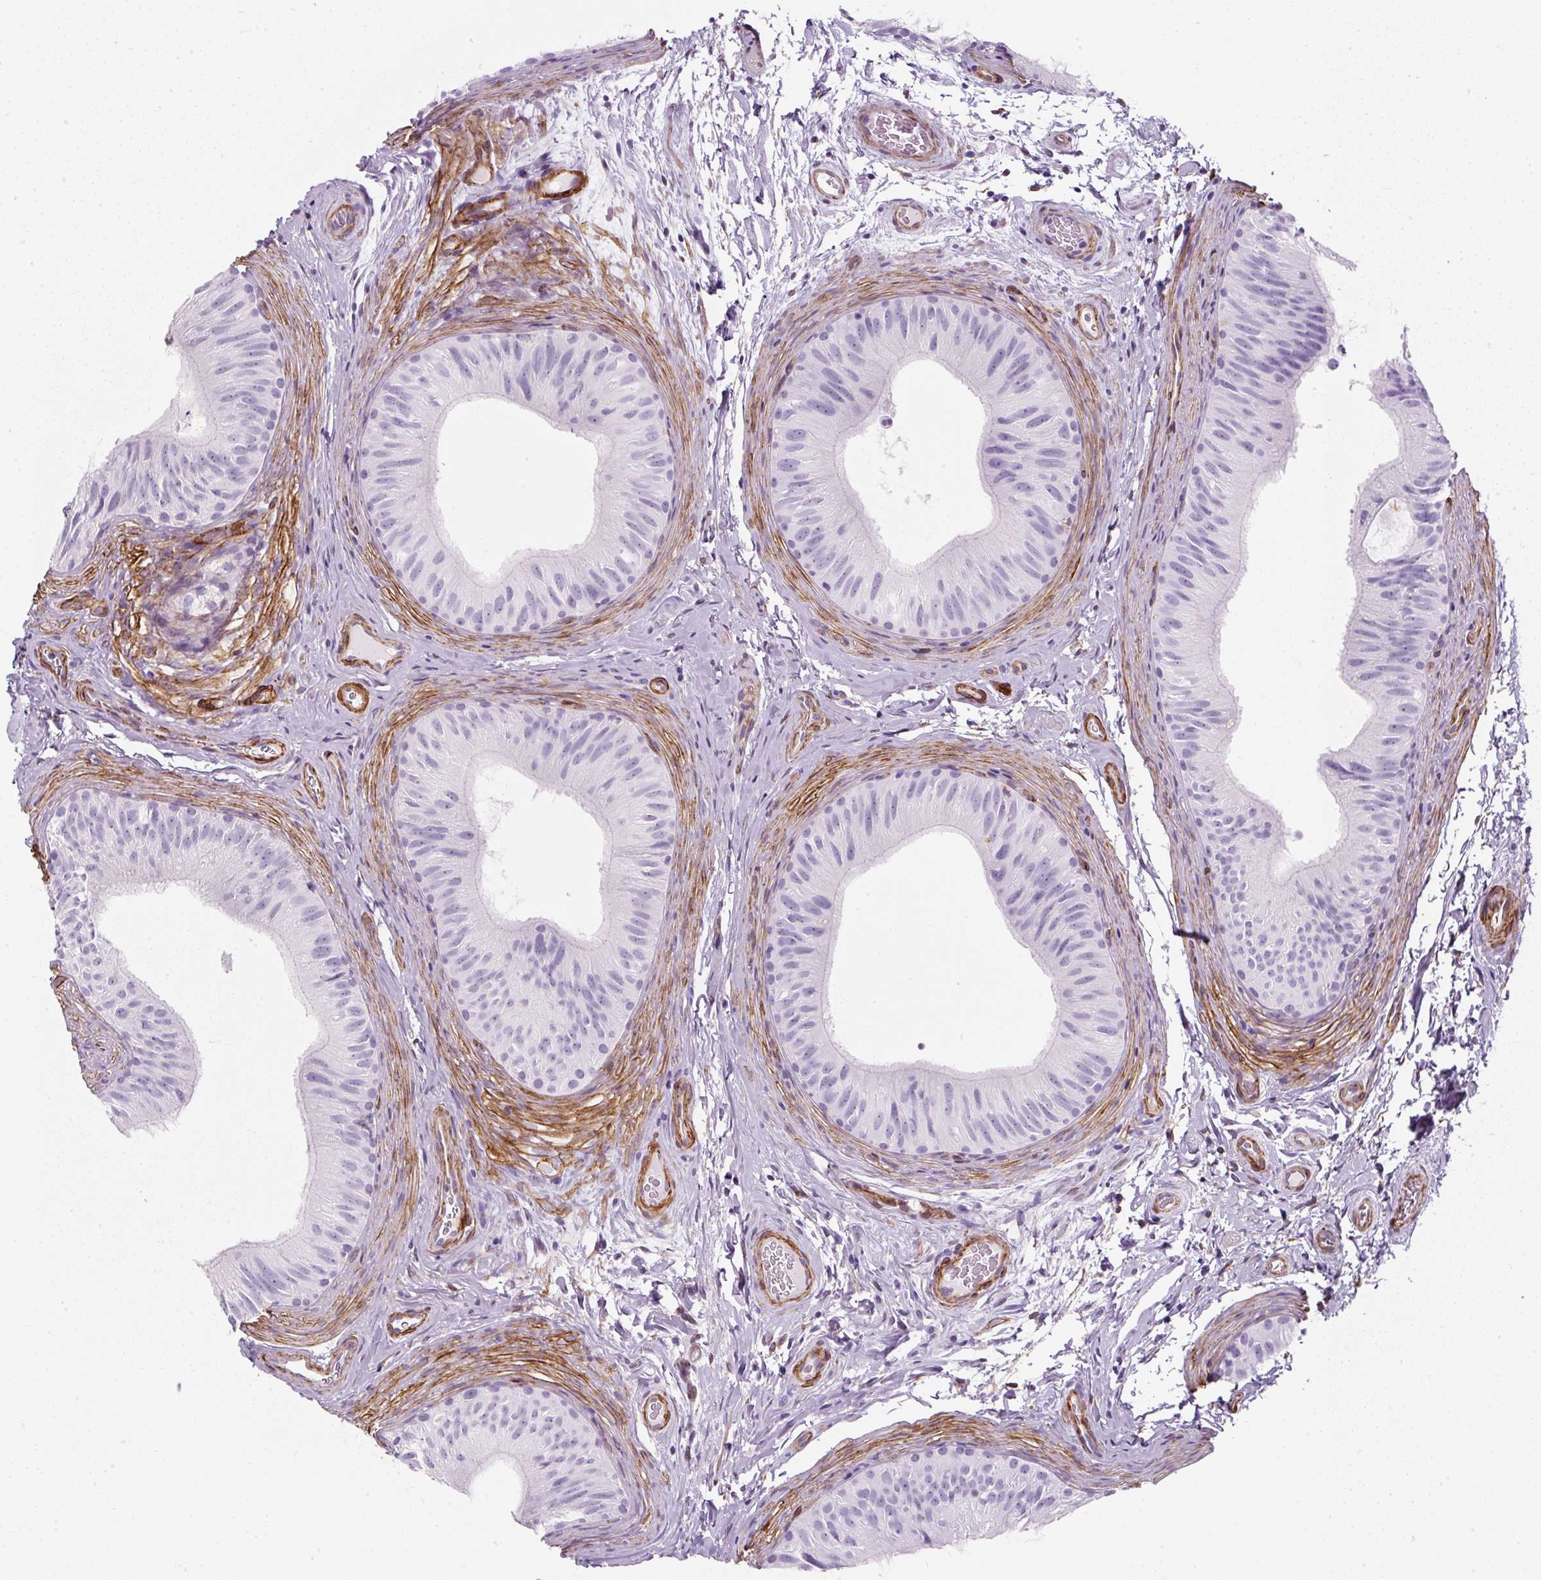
{"staining": {"intensity": "negative", "quantity": "none", "location": "none"}, "tissue": "epididymis", "cell_type": "Glandular cells", "image_type": "normal", "snomed": [{"axis": "morphology", "description": "Normal tissue, NOS"}, {"axis": "topography", "description": "Epididymis"}], "caption": "Immunohistochemistry (IHC) of benign epididymis demonstrates no staining in glandular cells. (Immunohistochemistry, brightfield microscopy, high magnification).", "gene": "CAVIN3", "patient": {"sex": "male", "age": 24}}